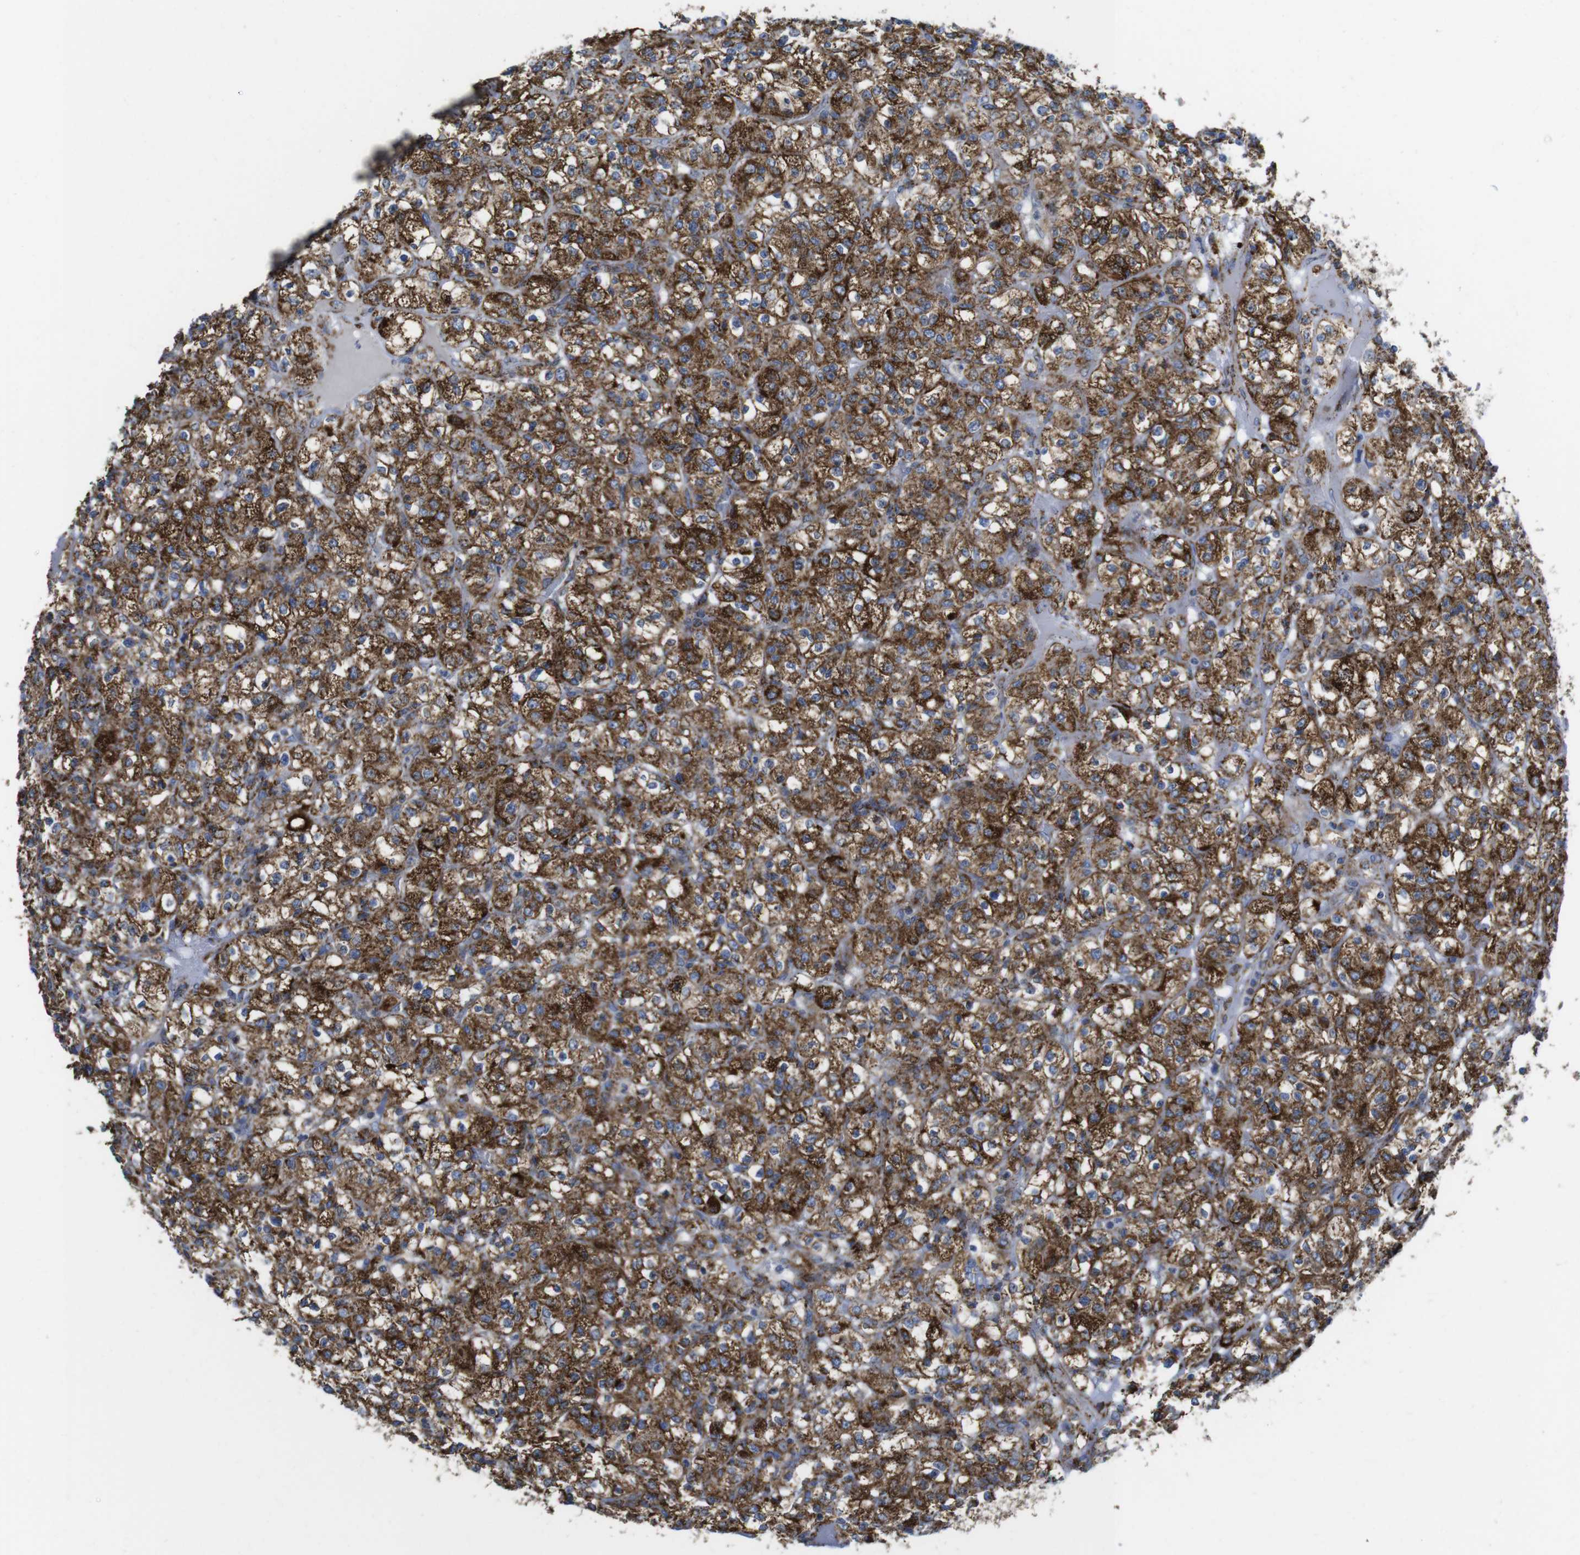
{"staining": {"intensity": "strong", "quantity": ">75%", "location": "cytoplasmic/membranous"}, "tissue": "renal cancer", "cell_type": "Tumor cells", "image_type": "cancer", "snomed": [{"axis": "morphology", "description": "Normal tissue, NOS"}, {"axis": "morphology", "description": "Adenocarcinoma, NOS"}, {"axis": "topography", "description": "Kidney"}], "caption": "A brown stain highlights strong cytoplasmic/membranous staining of a protein in adenocarcinoma (renal) tumor cells.", "gene": "TMEM192", "patient": {"sex": "female", "age": 72}}